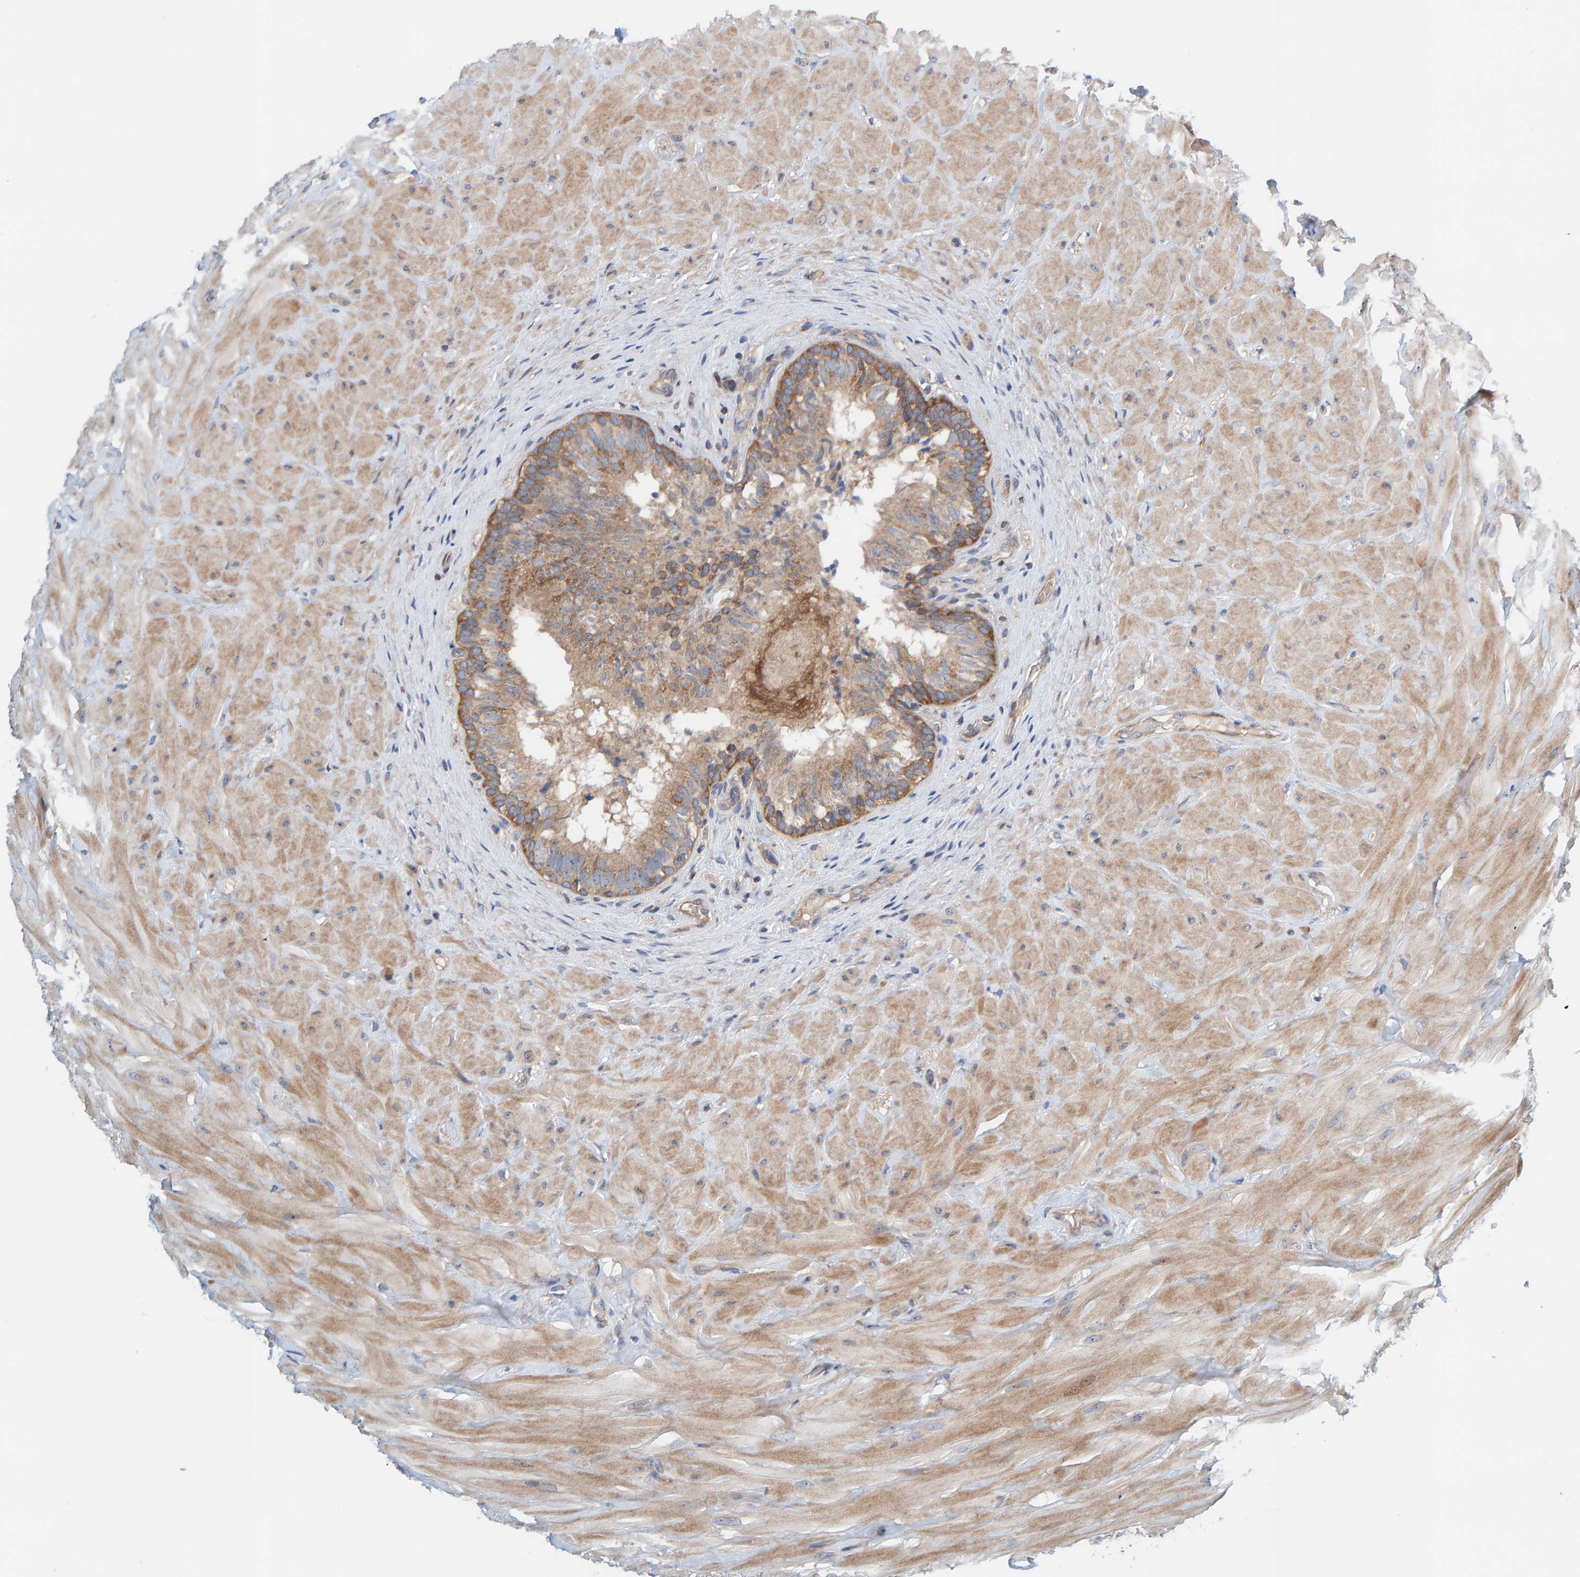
{"staining": {"intensity": "moderate", "quantity": ">75%", "location": "cytoplasmic/membranous"}, "tissue": "epididymis", "cell_type": "Glandular cells", "image_type": "normal", "snomed": [{"axis": "morphology", "description": "Normal tissue, NOS"}, {"axis": "topography", "description": "Soft tissue"}, {"axis": "topography", "description": "Epididymis"}], "caption": "Moderate cytoplasmic/membranous staining is seen in about >75% of glandular cells in unremarkable epididymis.", "gene": "CCM2", "patient": {"sex": "male", "age": 26}}